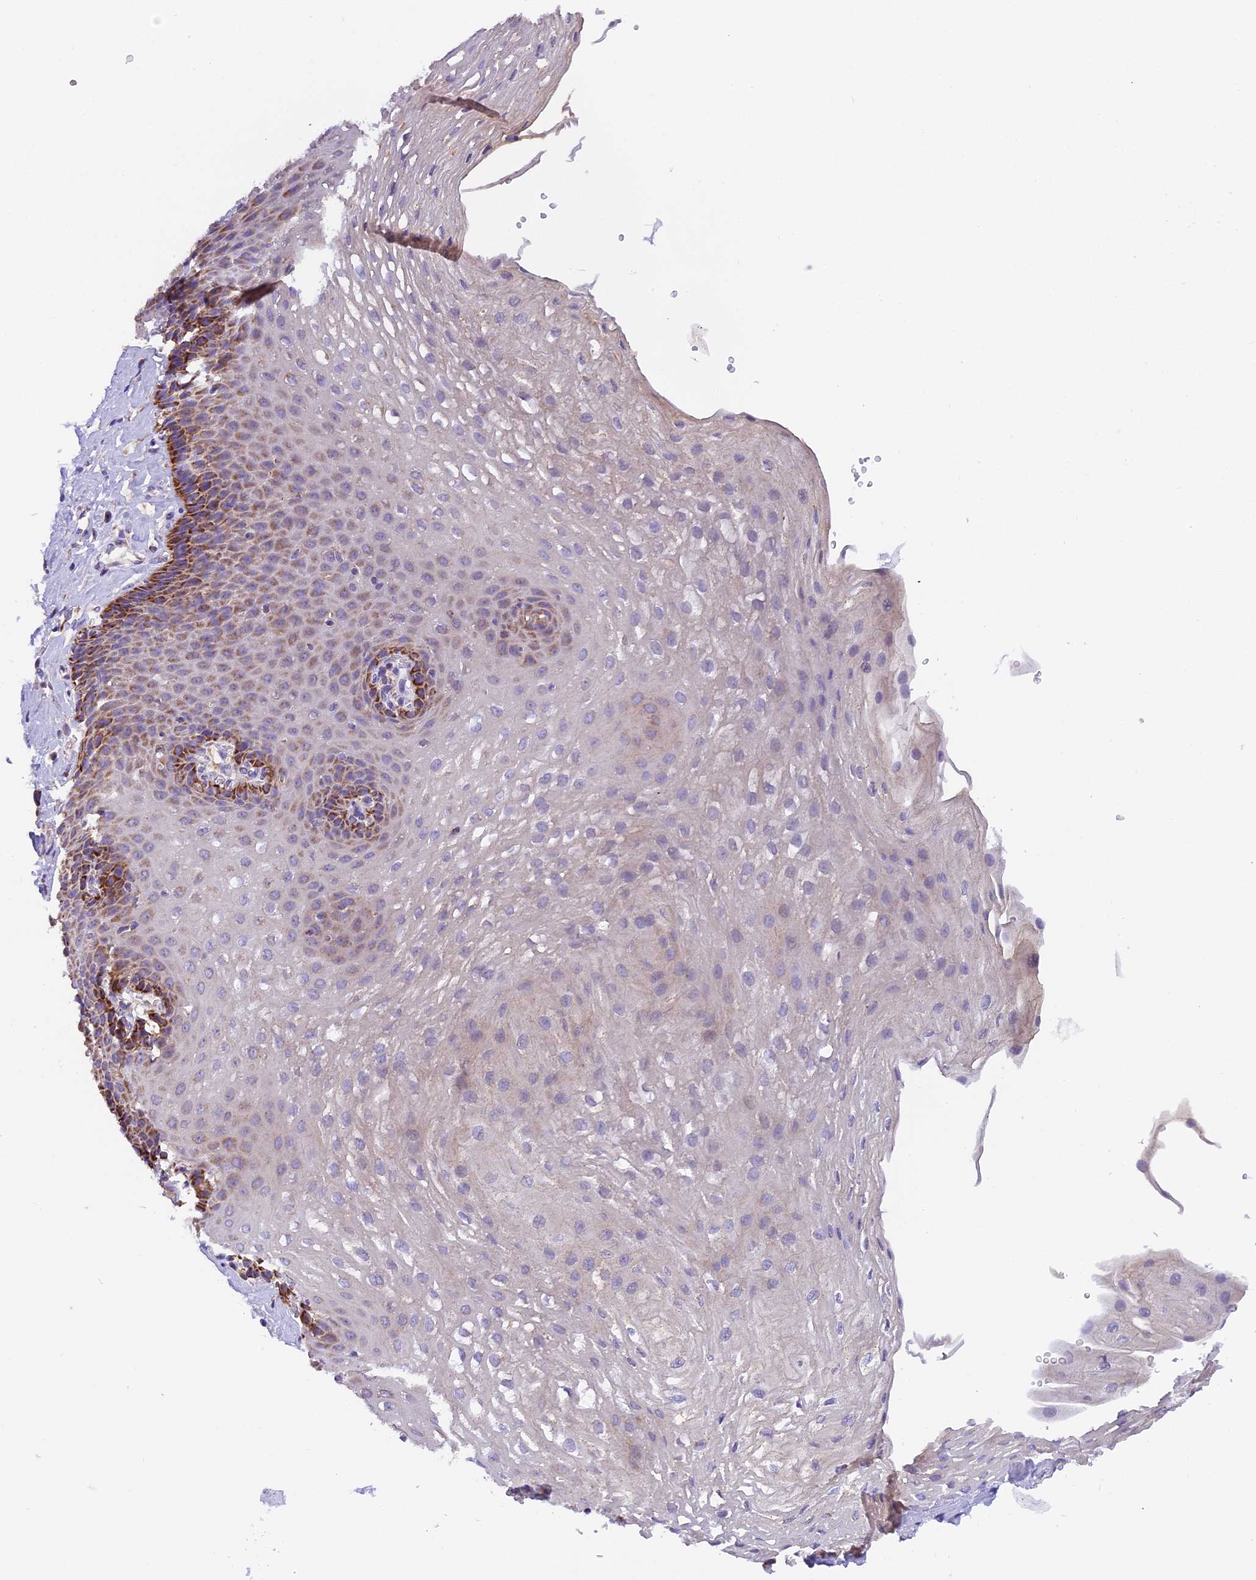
{"staining": {"intensity": "strong", "quantity": "25%-75%", "location": "cytoplasmic/membranous"}, "tissue": "esophagus", "cell_type": "Squamous epithelial cells", "image_type": "normal", "snomed": [{"axis": "morphology", "description": "Normal tissue, NOS"}, {"axis": "topography", "description": "Esophagus"}], "caption": "Immunohistochemistry (IHC) (DAB (3,3'-diaminobenzidine)) staining of unremarkable esophagus demonstrates strong cytoplasmic/membranous protein staining in about 25%-75% of squamous epithelial cells.", "gene": "MGME1", "patient": {"sex": "female", "age": 66}}